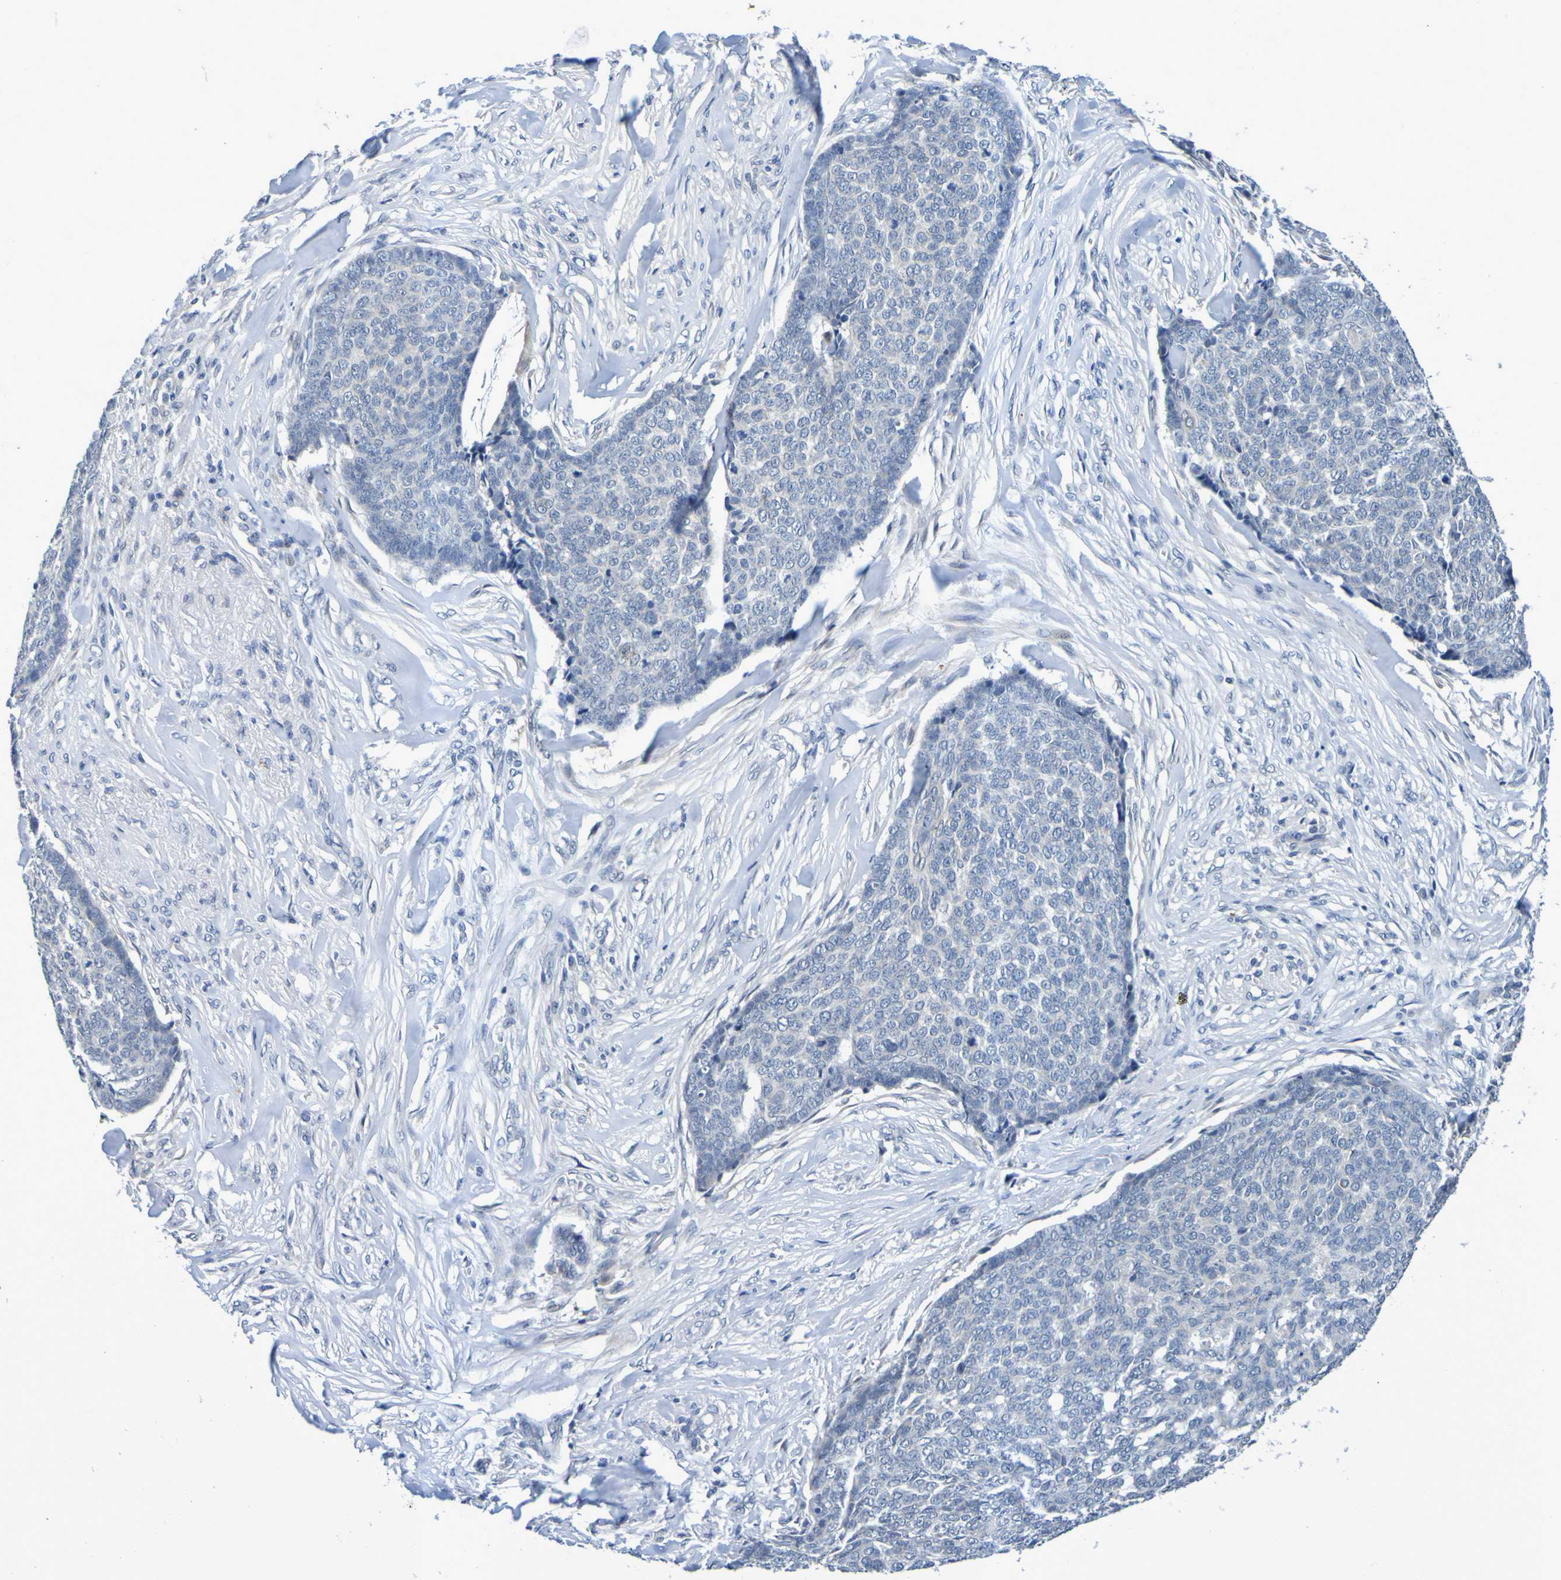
{"staining": {"intensity": "negative", "quantity": "none", "location": "none"}, "tissue": "skin cancer", "cell_type": "Tumor cells", "image_type": "cancer", "snomed": [{"axis": "morphology", "description": "Basal cell carcinoma"}, {"axis": "topography", "description": "Skin"}], "caption": "An image of human skin cancer is negative for staining in tumor cells. (Stains: DAB (3,3'-diaminobenzidine) immunohistochemistry with hematoxylin counter stain, Microscopy: brightfield microscopy at high magnification).", "gene": "VMA21", "patient": {"sex": "male", "age": 84}}